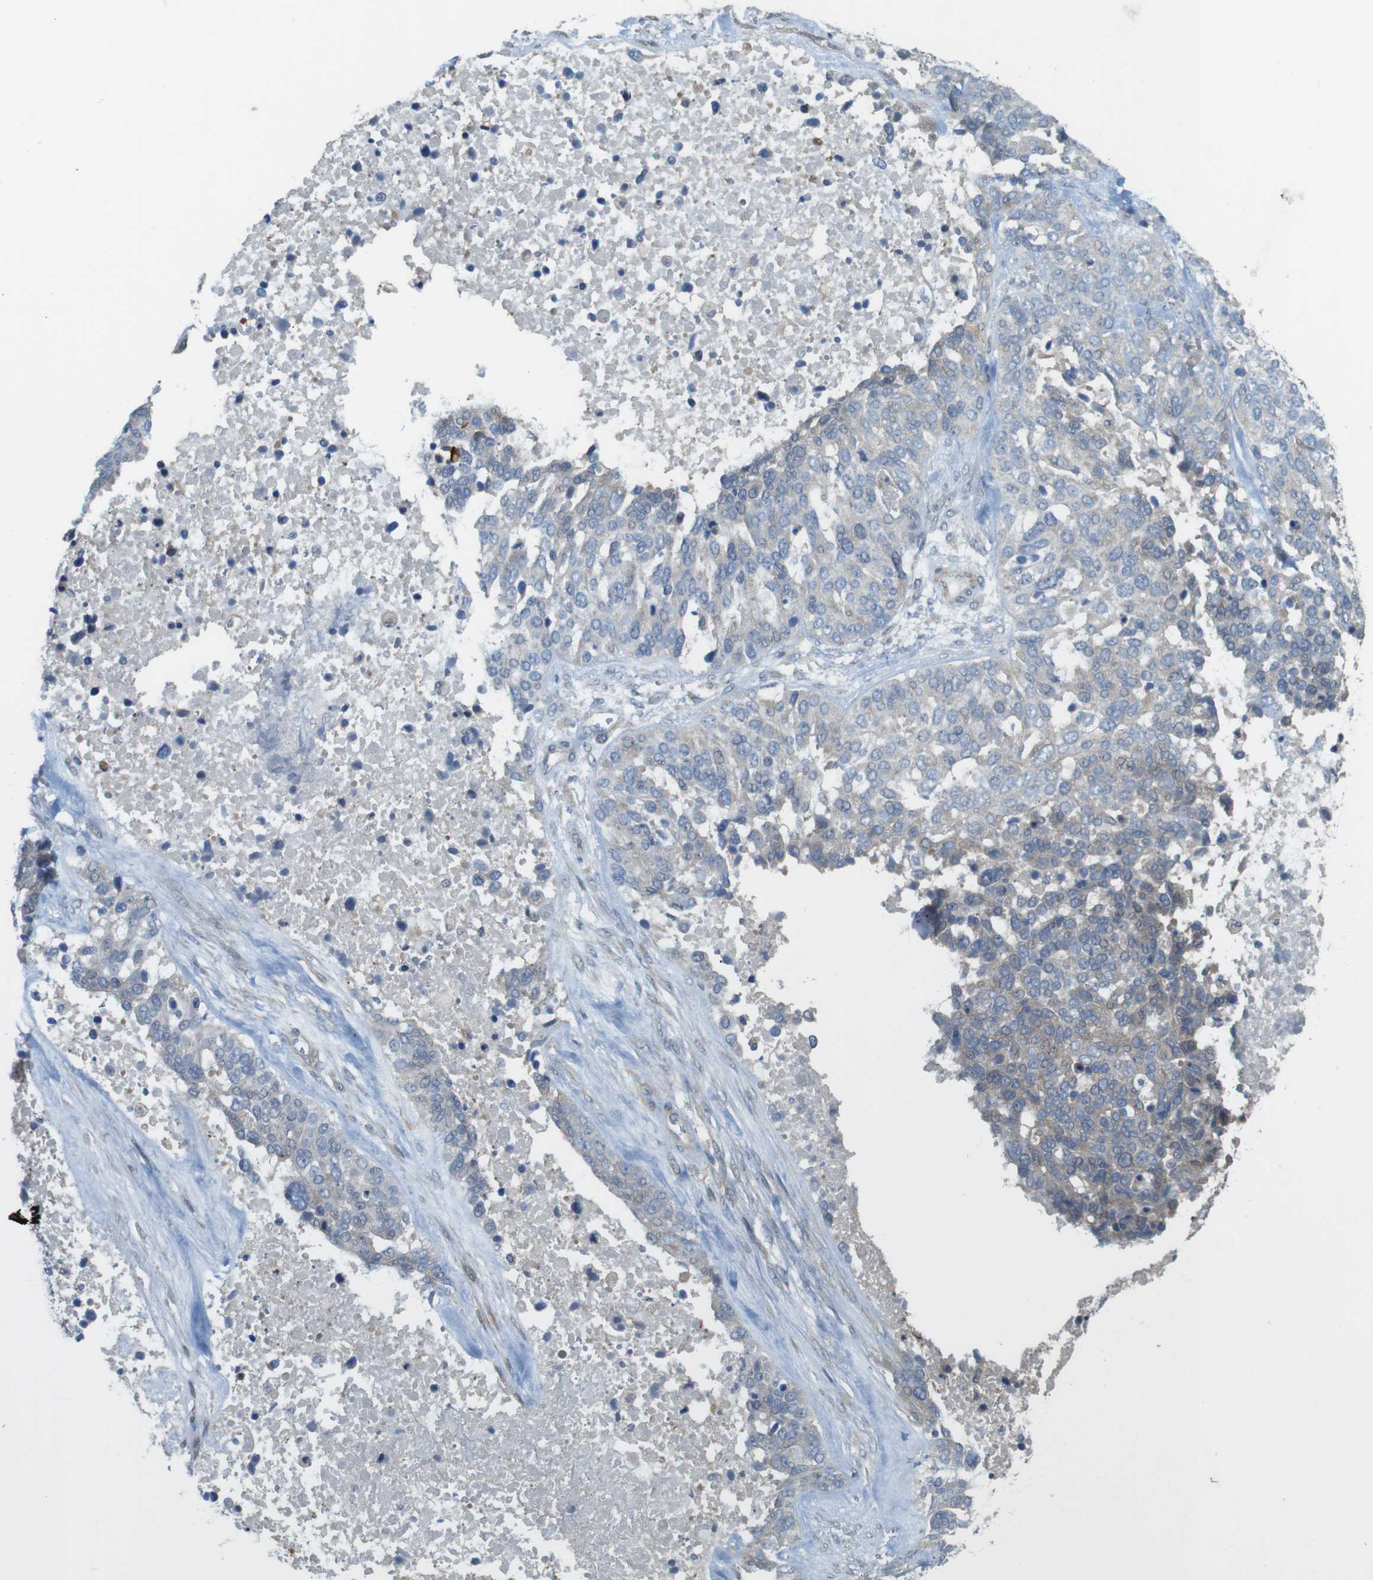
{"staining": {"intensity": "negative", "quantity": "none", "location": "none"}, "tissue": "ovarian cancer", "cell_type": "Tumor cells", "image_type": "cancer", "snomed": [{"axis": "morphology", "description": "Cystadenocarcinoma, serous, NOS"}, {"axis": "topography", "description": "Ovary"}], "caption": "Photomicrograph shows no protein positivity in tumor cells of serous cystadenocarcinoma (ovarian) tissue.", "gene": "ABHD15", "patient": {"sex": "female", "age": 44}}